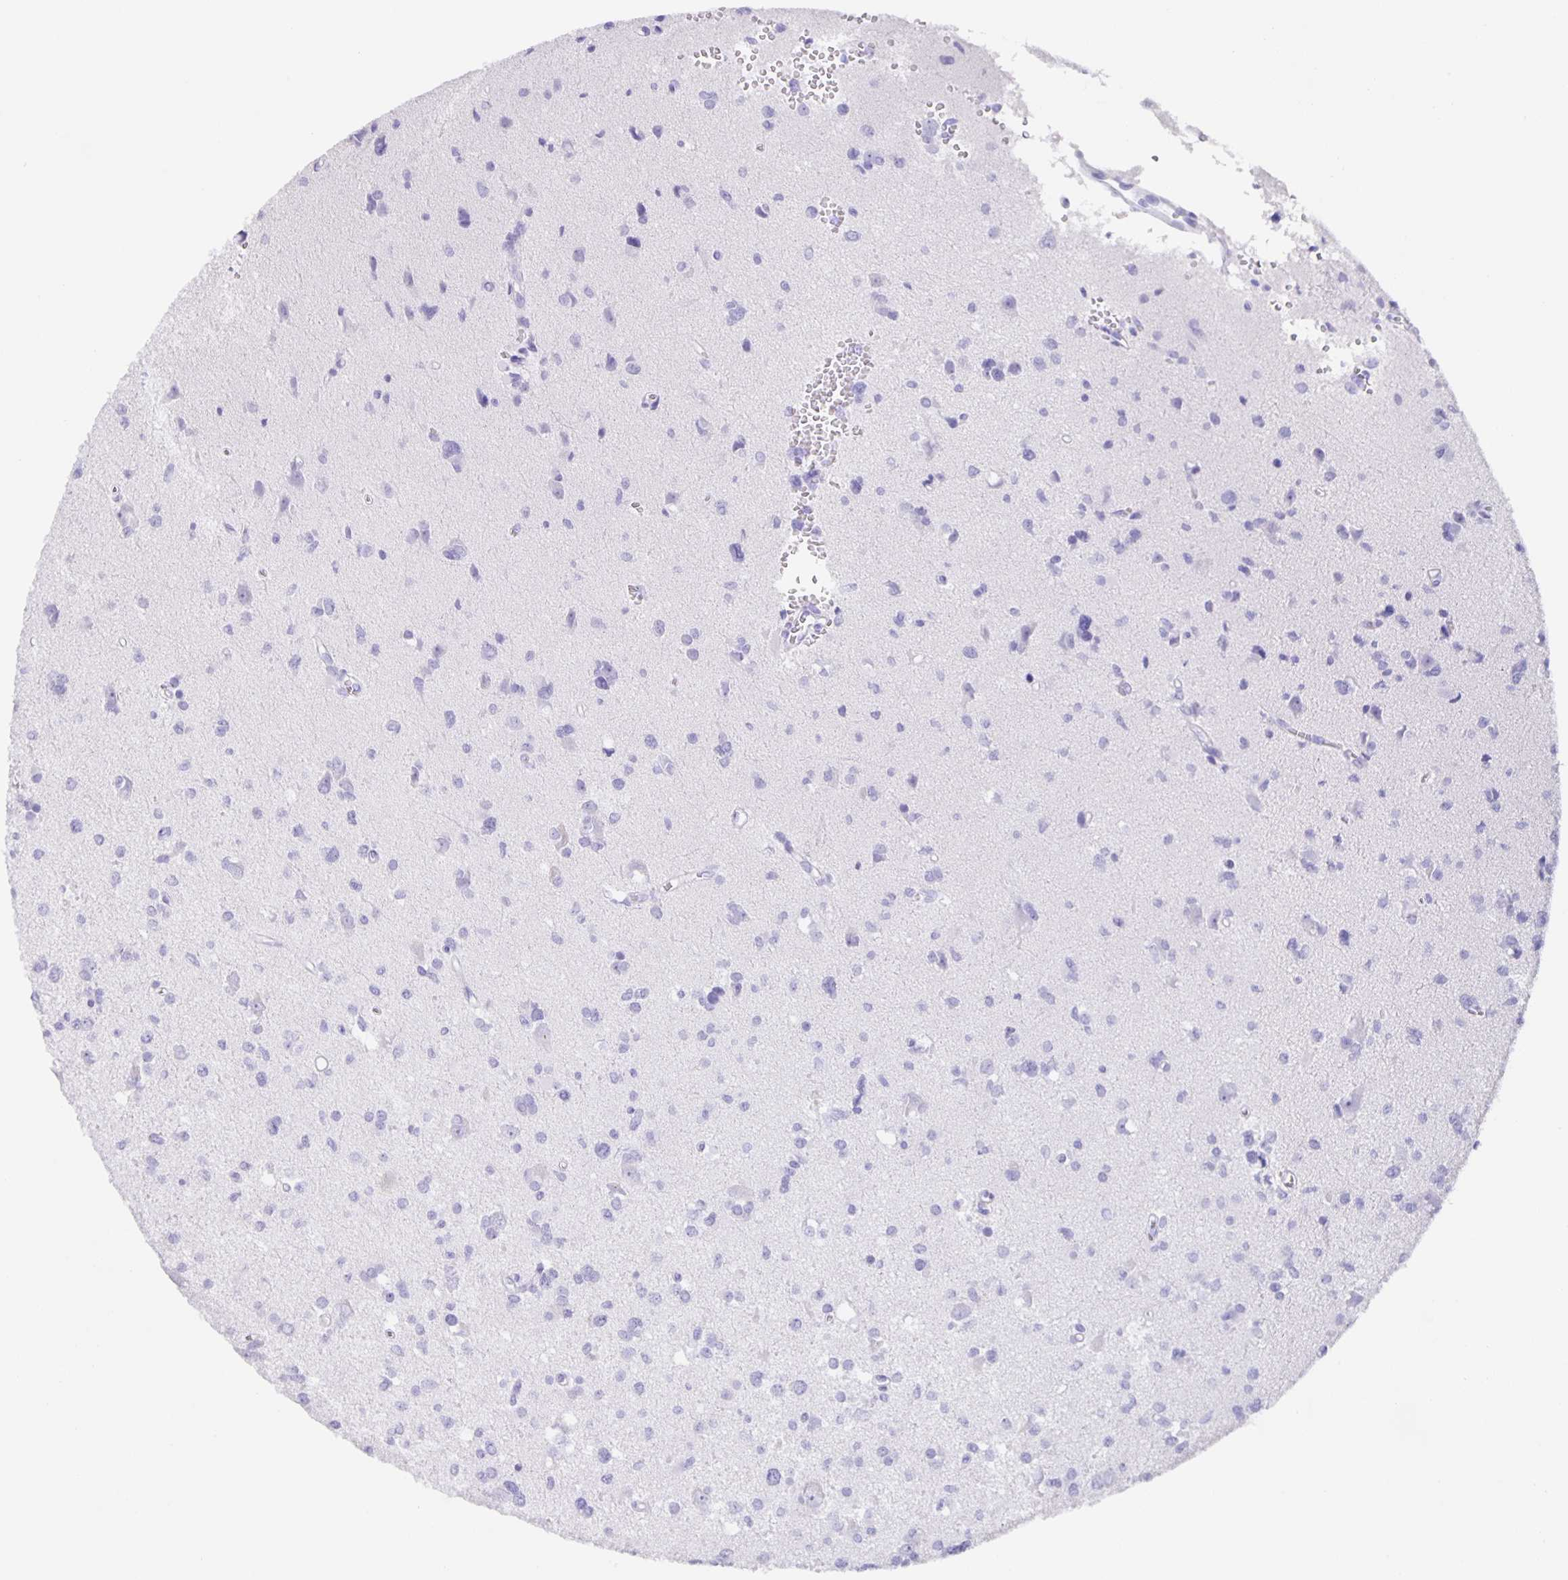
{"staining": {"intensity": "negative", "quantity": "none", "location": "none"}, "tissue": "glioma", "cell_type": "Tumor cells", "image_type": "cancer", "snomed": [{"axis": "morphology", "description": "Glioma, malignant, High grade"}, {"axis": "topography", "description": "Brain"}], "caption": "Tumor cells show no significant protein positivity in malignant glioma (high-grade). (DAB IHC with hematoxylin counter stain).", "gene": "GUCA2A", "patient": {"sex": "male", "age": 23}}